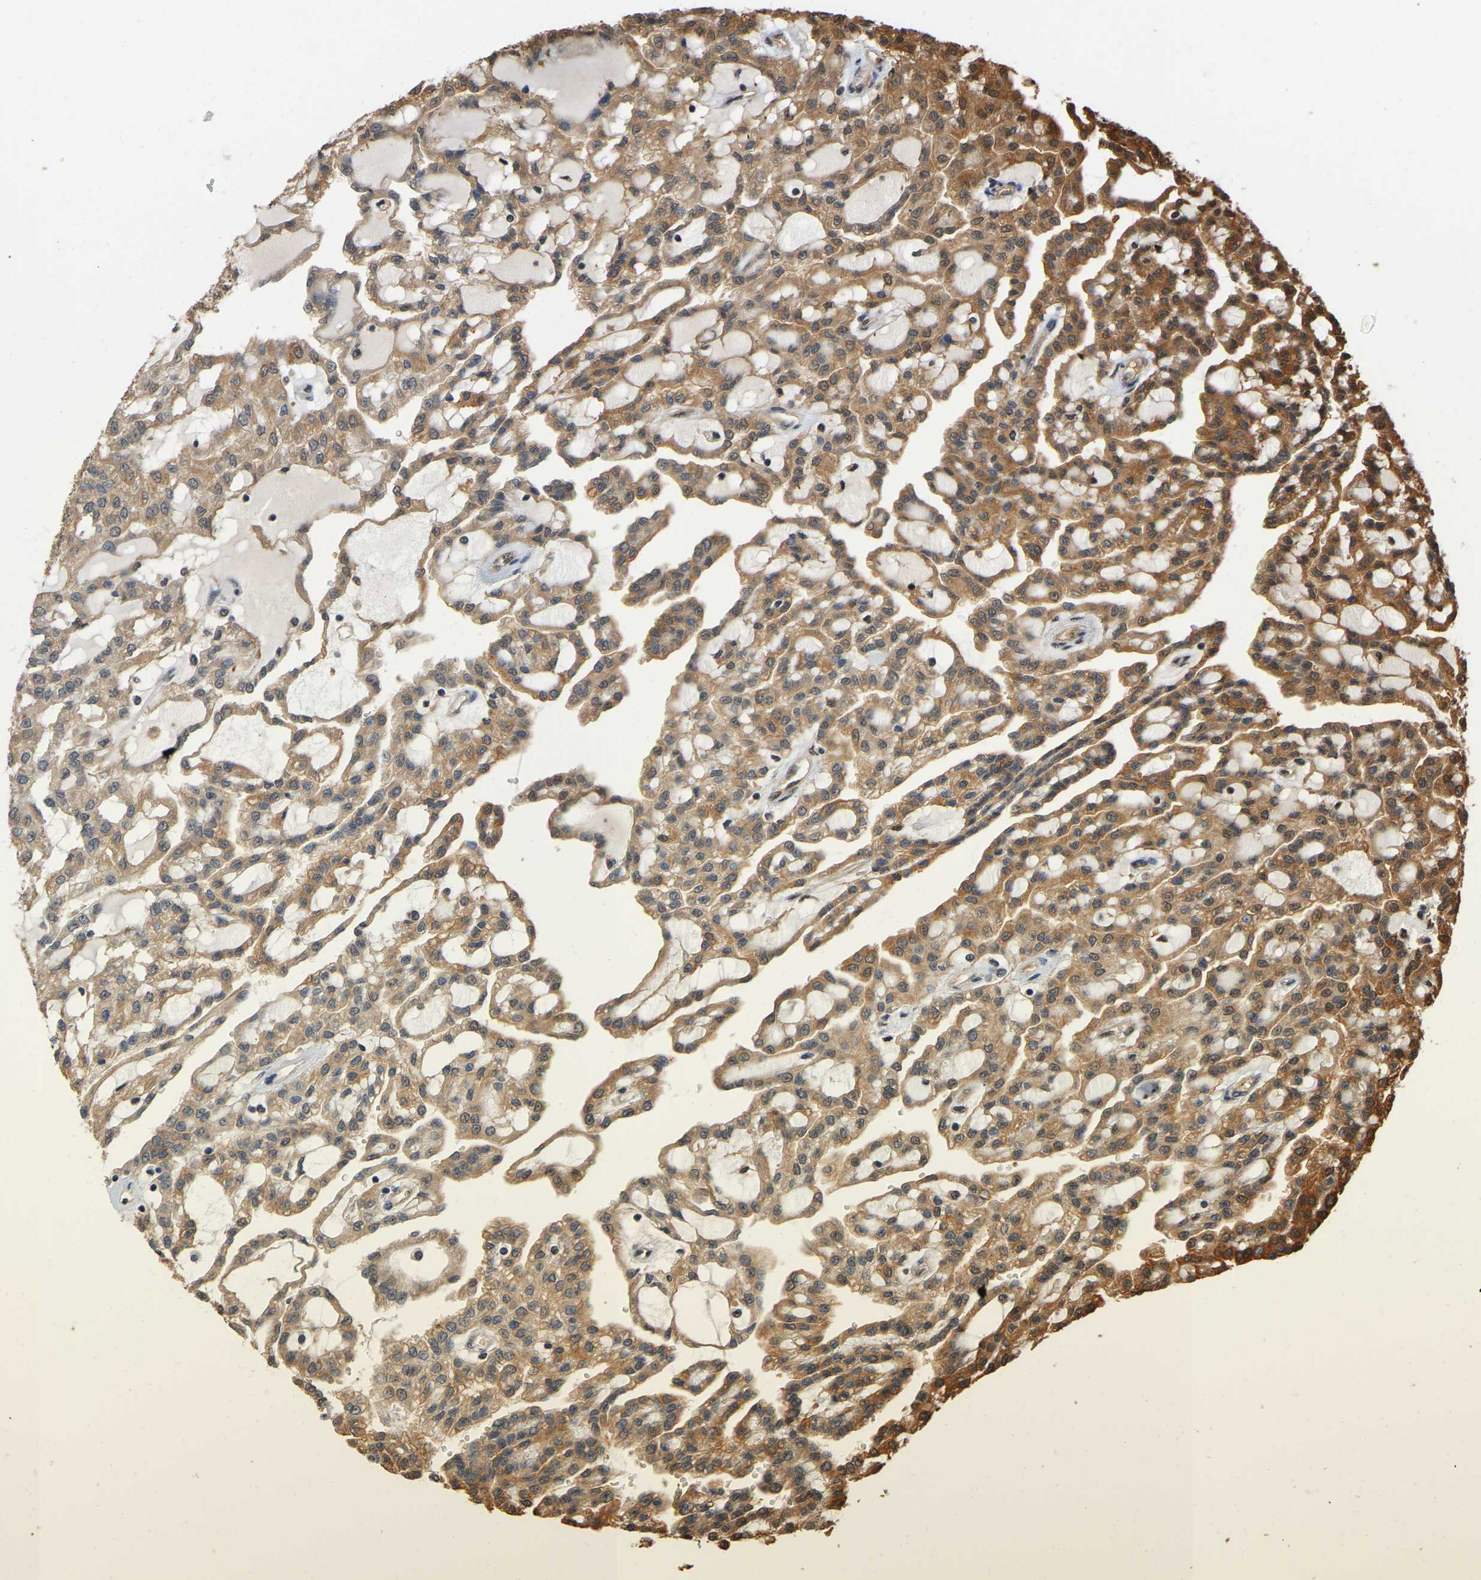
{"staining": {"intensity": "moderate", "quantity": ">75%", "location": "cytoplasmic/membranous"}, "tissue": "renal cancer", "cell_type": "Tumor cells", "image_type": "cancer", "snomed": [{"axis": "morphology", "description": "Adenocarcinoma, NOS"}, {"axis": "topography", "description": "Kidney"}], "caption": "Brown immunohistochemical staining in renal adenocarcinoma reveals moderate cytoplasmic/membranous staining in approximately >75% of tumor cells. (DAB (3,3'-diaminobenzidine) IHC with brightfield microscopy, high magnification).", "gene": "FAM219A", "patient": {"sex": "male", "age": 63}}